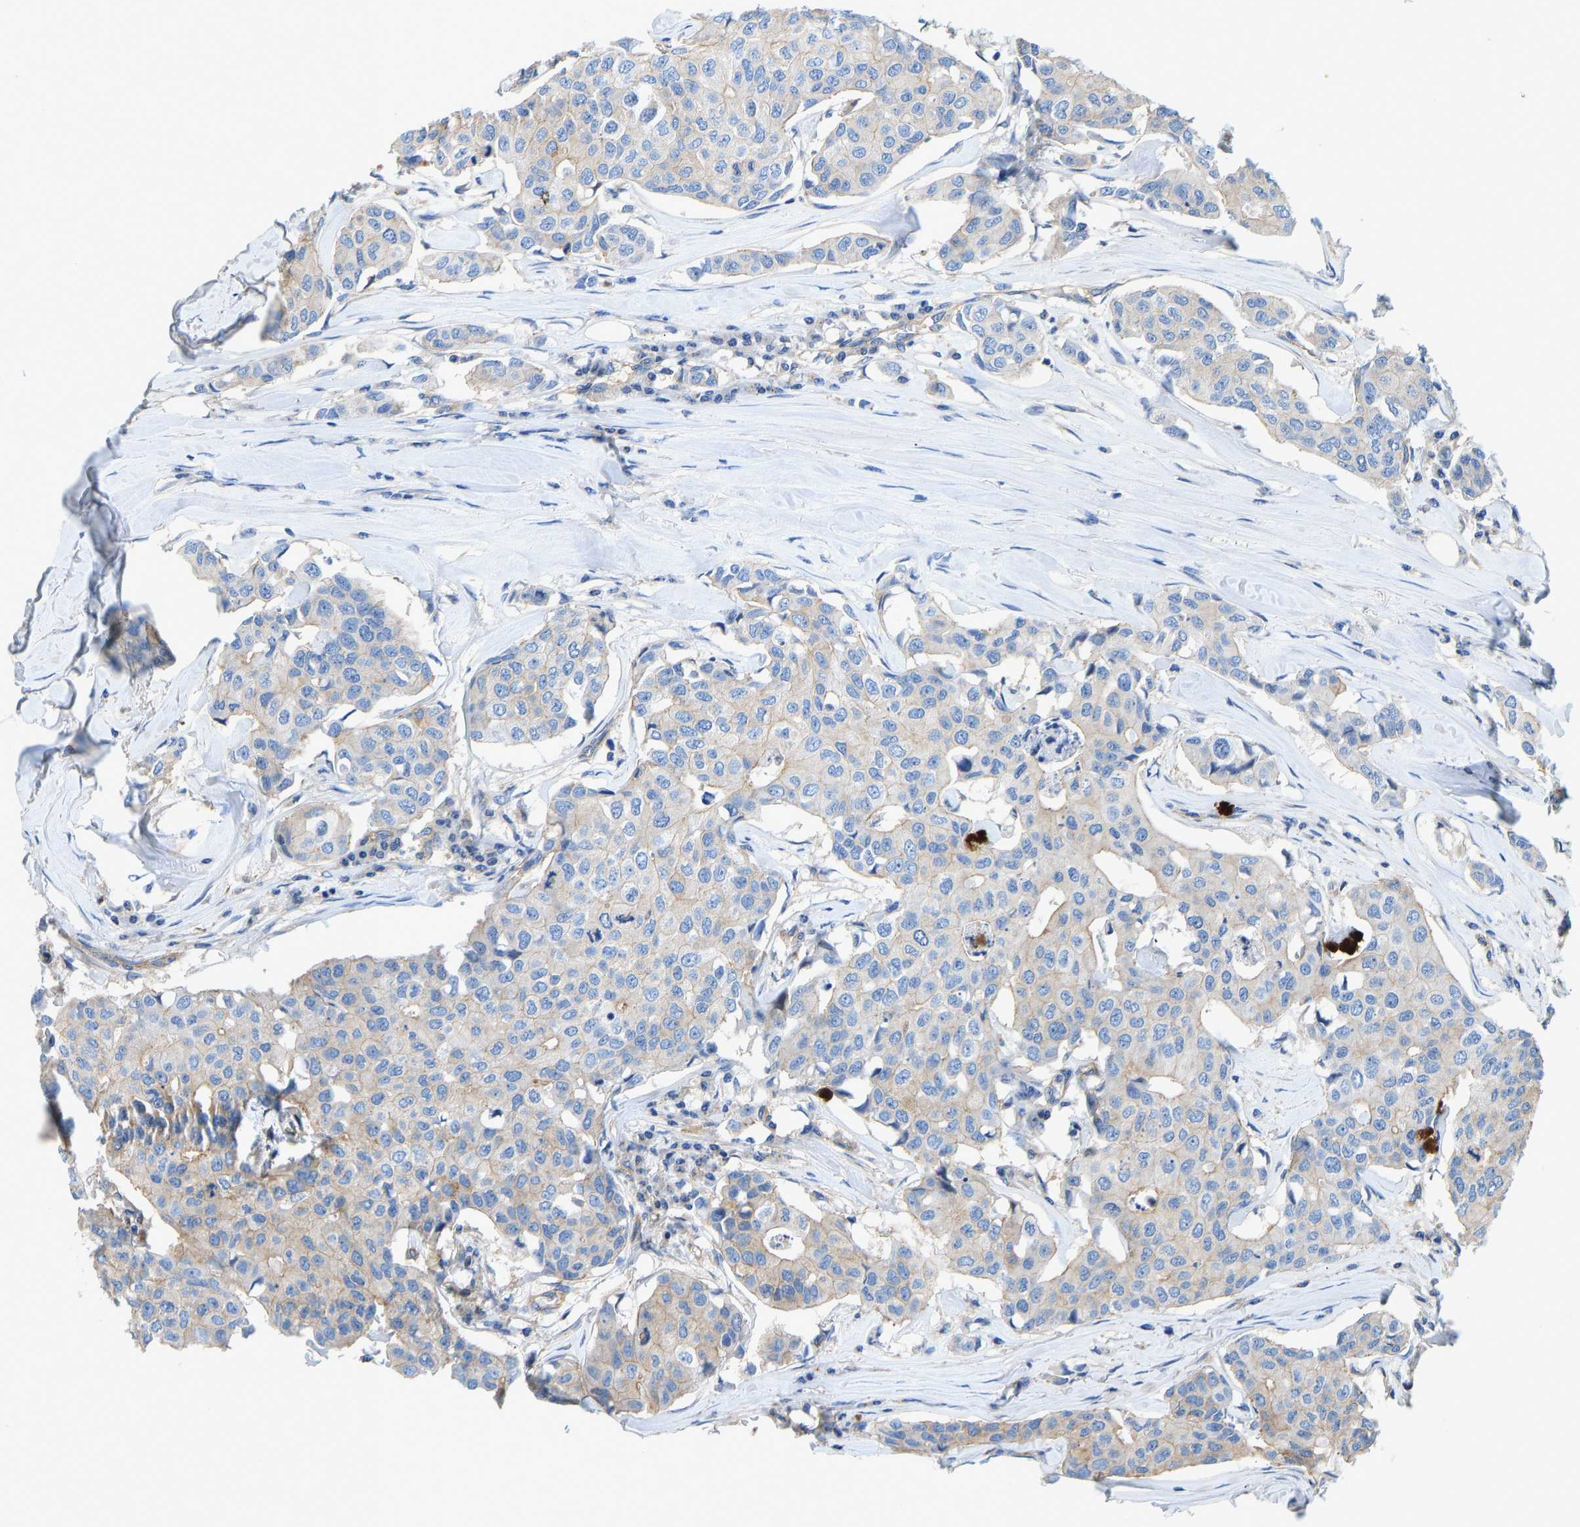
{"staining": {"intensity": "weak", "quantity": "<25%", "location": "cytoplasmic/membranous"}, "tissue": "breast cancer", "cell_type": "Tumor cells", "image_type": "cancer", "snomed": [{"axis": "morphology", "description": "Duct carcinoma"}, {"axis": "topography", "description": "Breast"}], "caption": "Image shows no protein expression in tumor cells of breast cancer tissue.", "gene": "CHAD", "patient": {"sex": "female", "age": 80}}